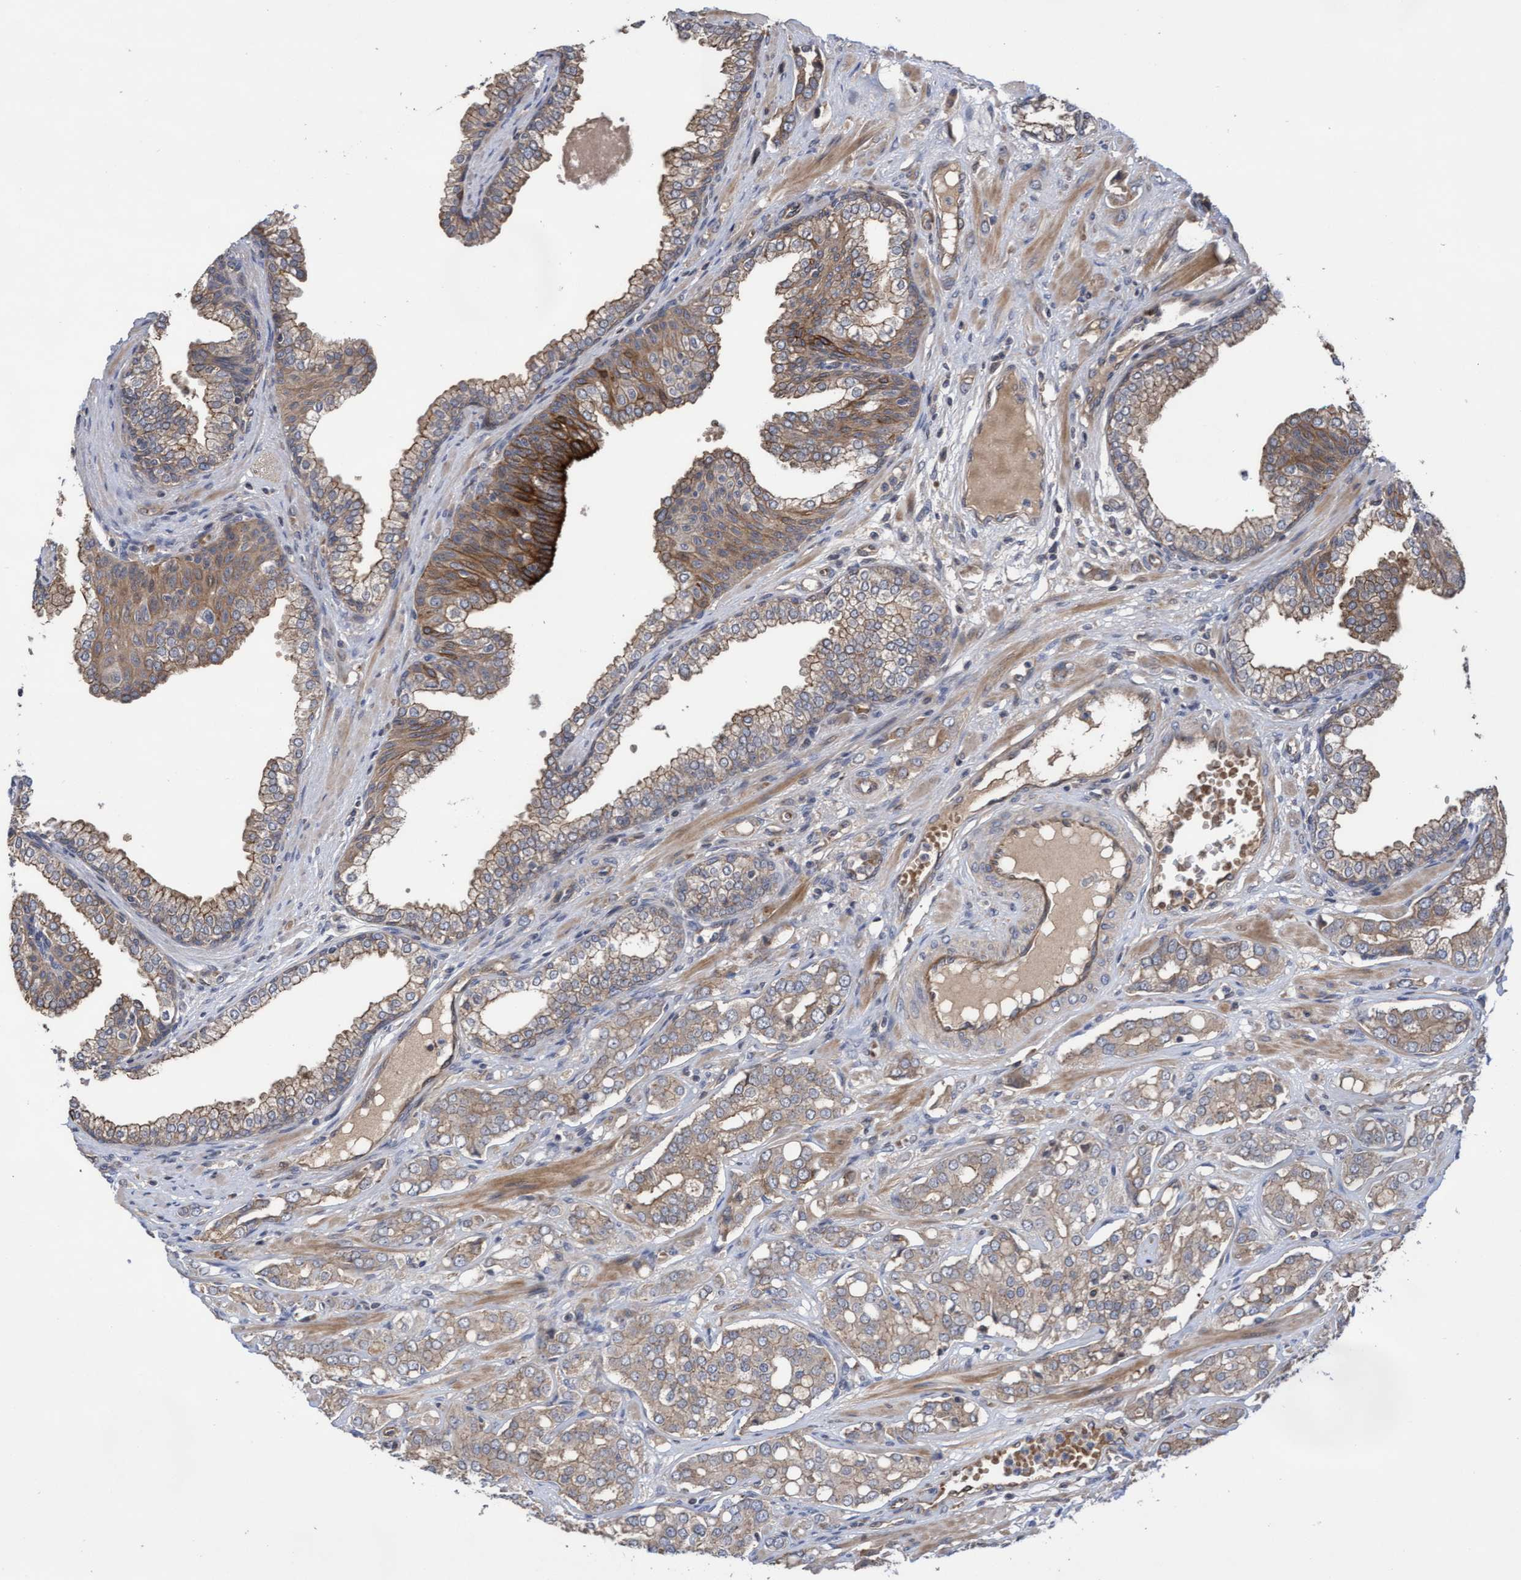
{"staining": {"intensity": "weak", "quantity": "25%-75%", "location": "cytoplasmic/membranous"}, "tissue": "prostate cancer", "cell_type": "Tumor cells", "image_type": "cancer", "snomed": [{"axis": "morphology", "description": "Adenocarcinoma, High grade"}, {"axis": "topography", "description": "Prostate"}], "caption": "Immunohistochemistry (IHC) staining of prostate cancer (high-grade adenocarcinoma), which displays low levels of weak cytoplasmic/membranous staining in about 25%-75% of tumor cells indicating weak cytoplasmic/membranous protein expression. The staining was performed using DAB (3,3'-diaminobenzidine) (brown) for protein detection and nuclei were counterstained in hematoxylin (blue).", "gene": "COBL", "patient": {"sex": "male", "age": 52}}